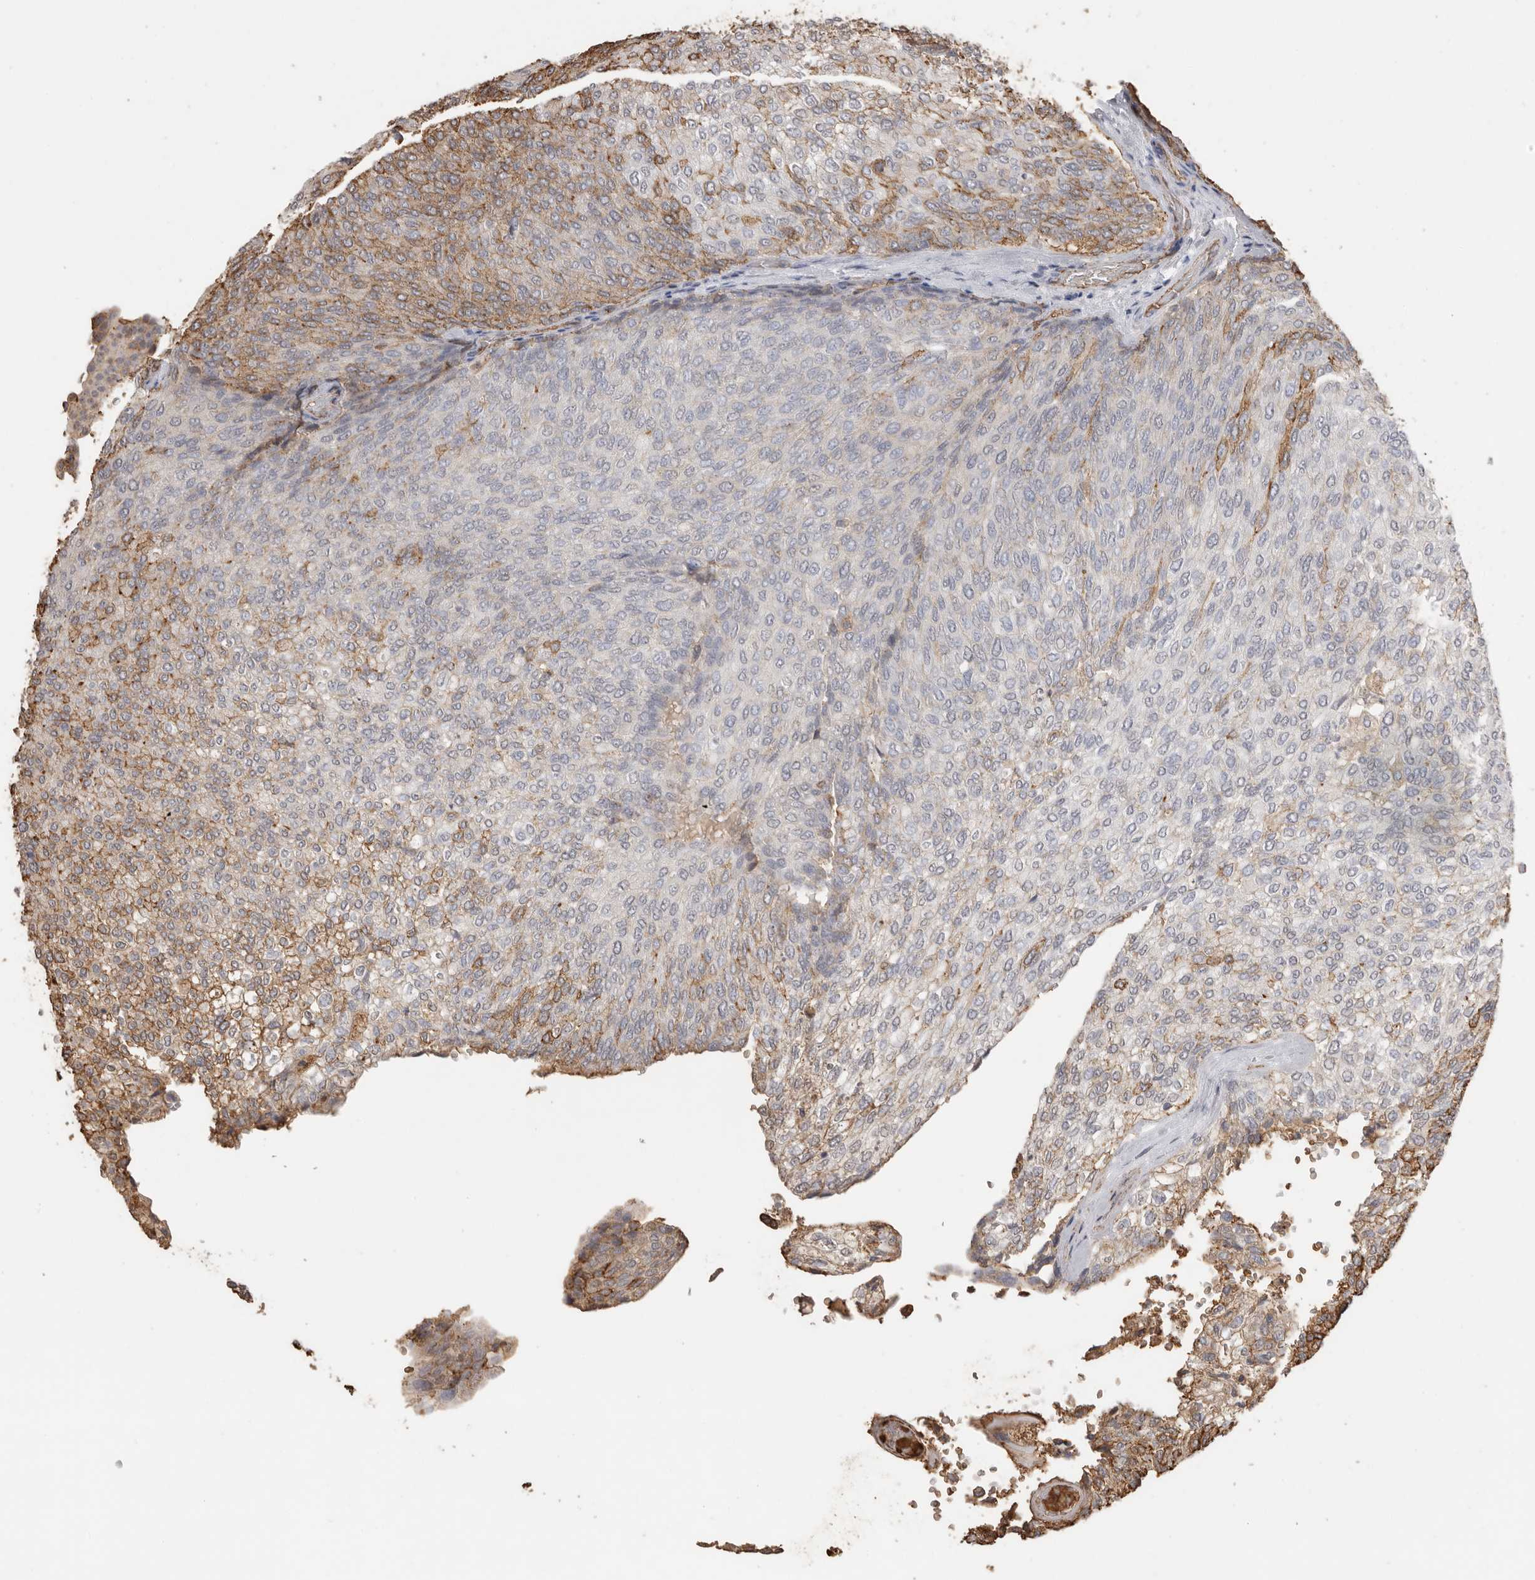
{"staining": {"intensity": "moderate", "quantity": "25%-75%", "location": "cytoplasmic/membranous"}, "tissue": "urothelial cancer", "cell_type": "Tumor cells", "image_type": "cancer", "snomed": [{"axis": "morphology", "description": "Urothelial carcinoma, Low grade"}, {"axis": "topography", "description": "Urinary bladder"}], "caption": "A brown stain highlights moderate cytoplasmic/membranous expression of a protein in urothelial cancer tumor cells.", "gene": "IL27", "patient": {"sex": "female", "age": 79}}